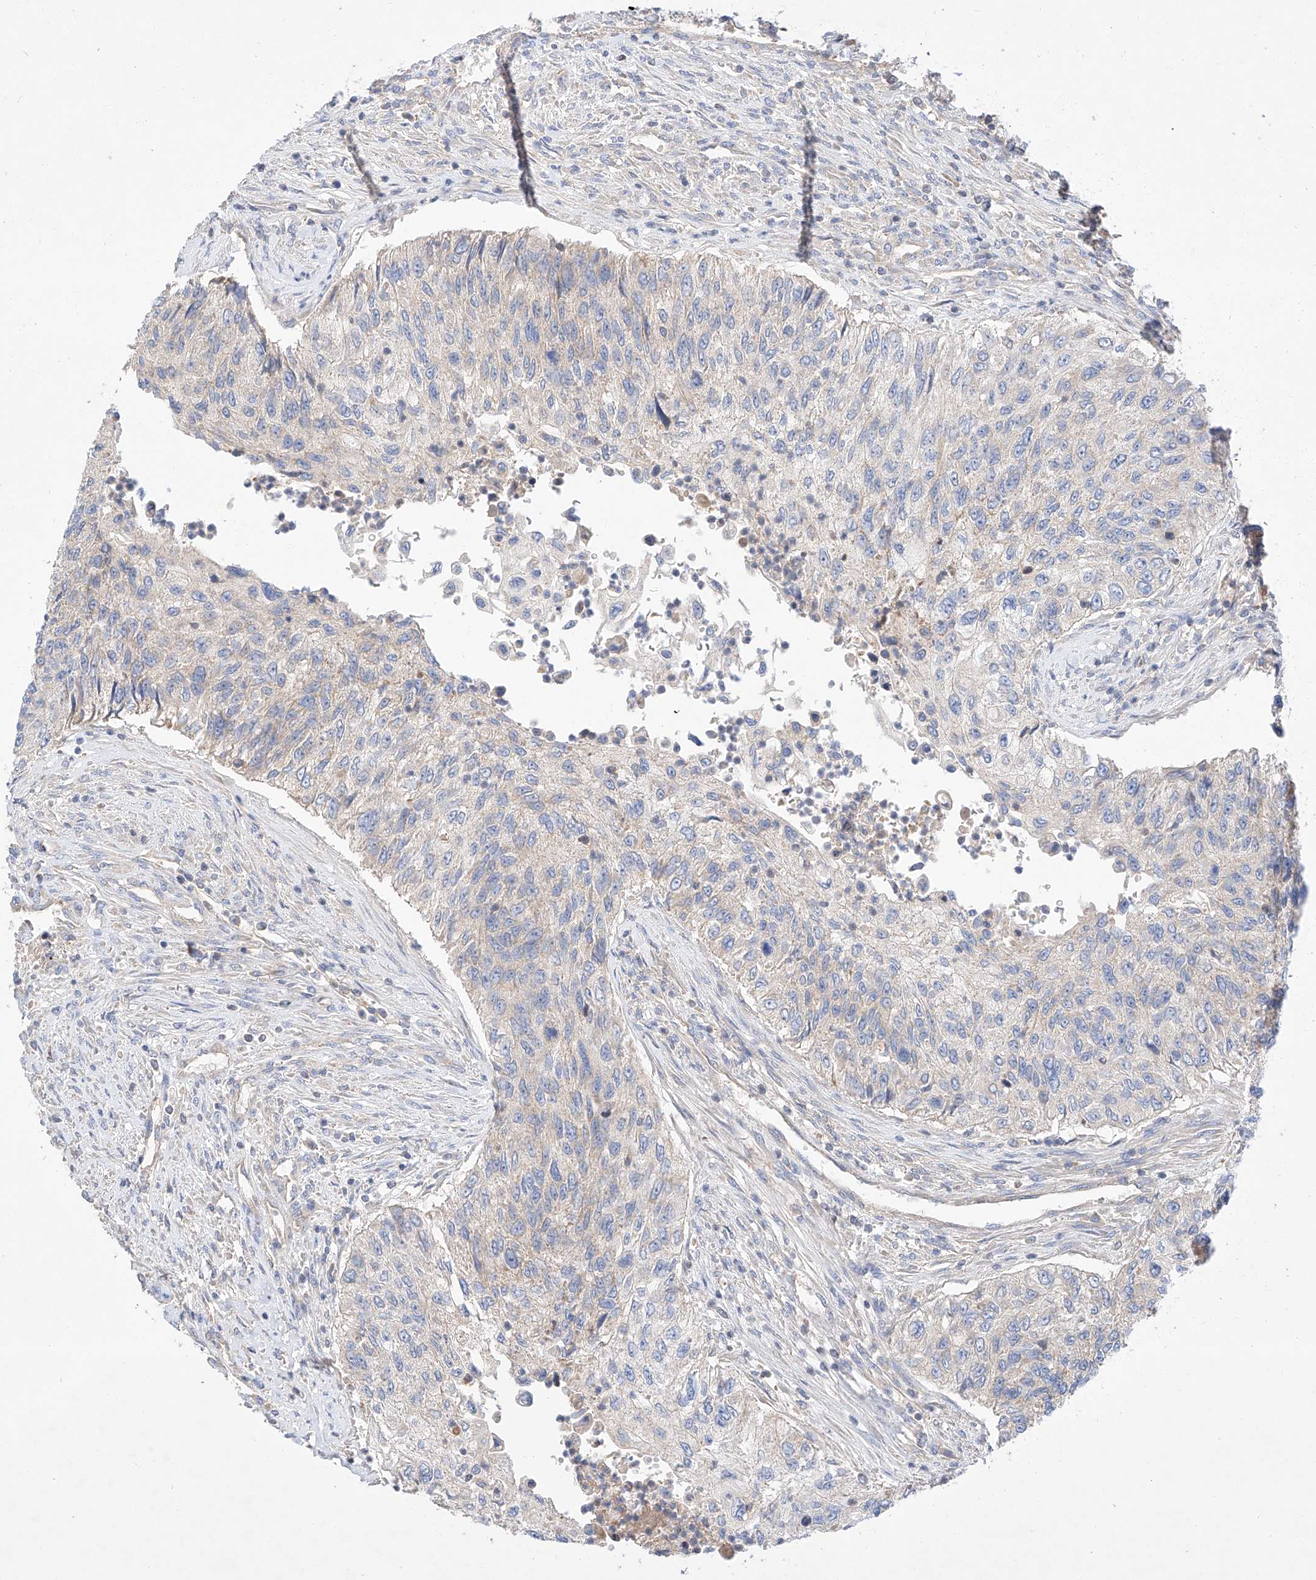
{"staining": {"intensity": "negative", "quantity": "none", "location": "none"}, "tissue": "urothelial cancer", "cell_type": "Tumor cells", "image_type": "cancer", "snomed": [{"axis": "morphology", "description": "Urothelial carcinoma, High grade"}, {"axis": "topography", "description": "Urinary bladder"}], "caption": "This is an immunohistochemistry (IHC) image of human urothelial cancer. There is no staining in tumor cells.", "gene": "C6orf118", "patient": {"sex": "female", "age": 60}}